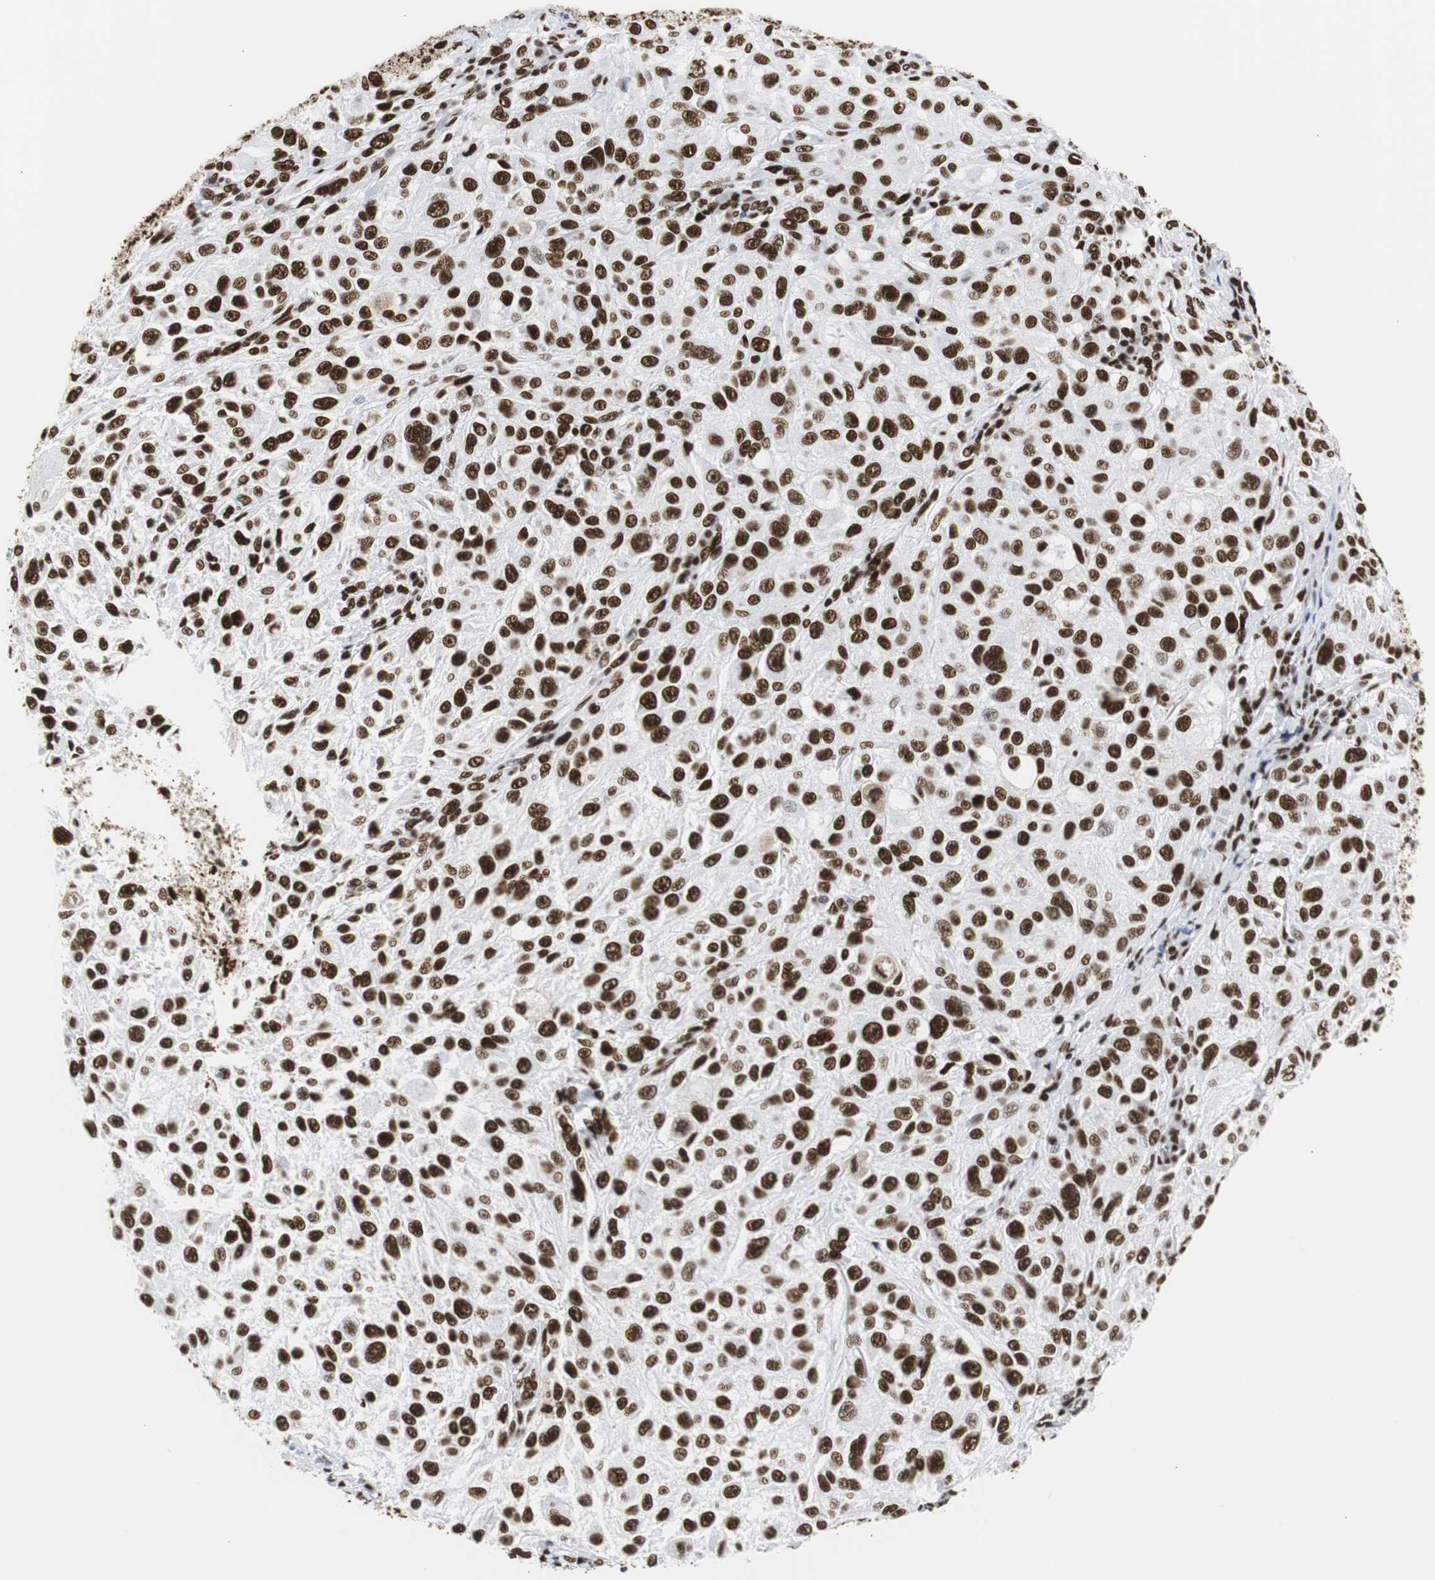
{"staining": {"intensity": "strong", "quantity": ">75%", "location": "nuclear"}, "tissue": "melanoma", "cell_type": "Tumor cells", "image_type": "cancer", "snomed": [{"axis": "morphology", "description": "Necrosis, NOS"}, {"axis": "morphology", "description": "Malignant melanoma, NOS"}, {"axis": "topography", "description": "Skin"}], "caption": "Strong nuclear positivity is identified in approximately >75% of tumor cells in melanoma.", "gene": "HNRNPH2", "patient": {"sex": "female", "age": 87}}